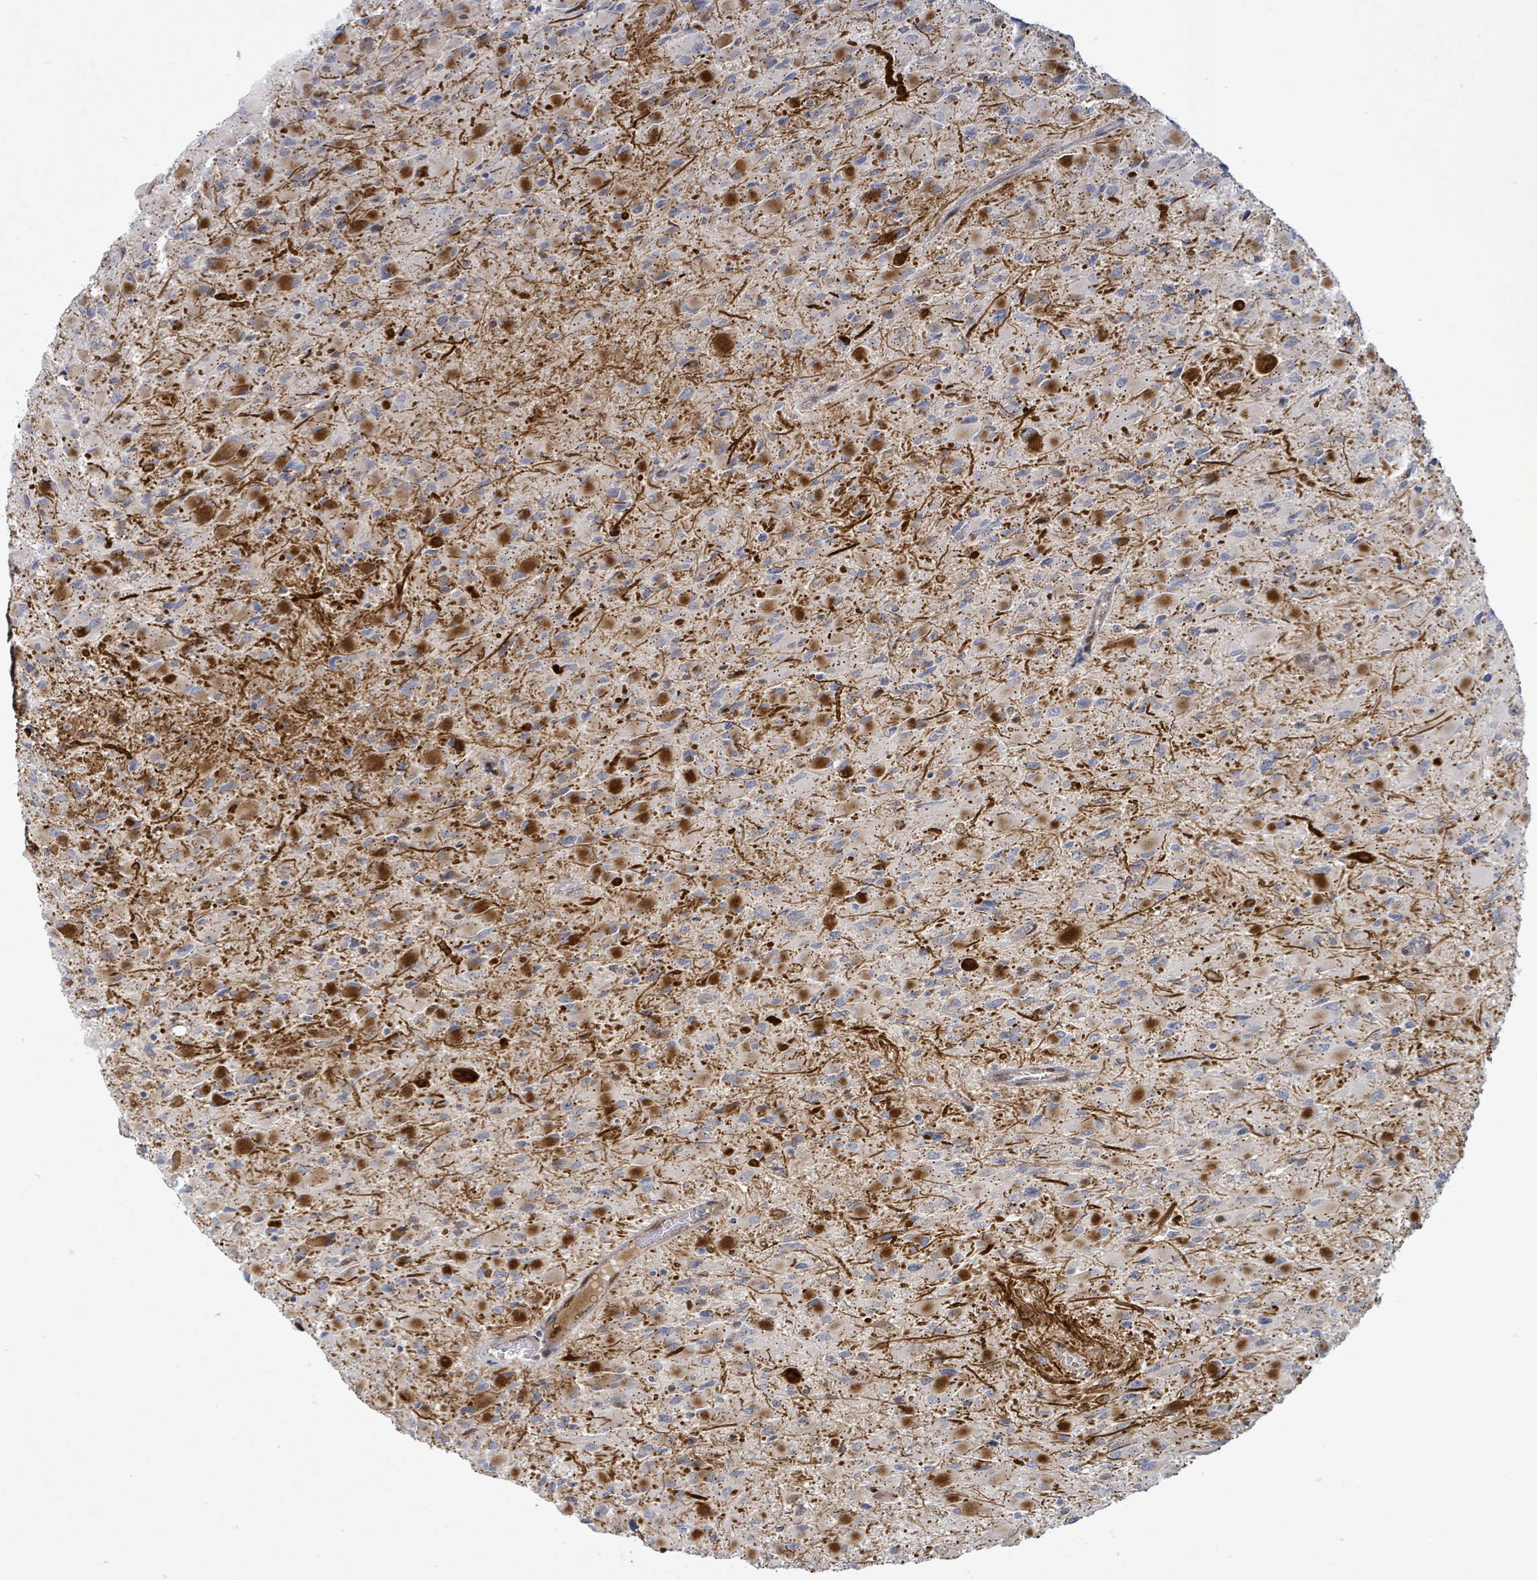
{"staining": {"intensity": "strong", "quantity": "25%-75%", "location": "cytoplasmic/membranous"}, "tissue": "glioma", "cell_type": "Tumor cells", "image_type": "cancer", "snomed": [{"axis": "morphology", "description": "Glioma, malignant, High grade"}, {"axis": "topography", "description": "Cerebral cortex"}], "caption": "Immunohistochemistry (DAB) staining of high-grade glioma (malignant) demonstrates strong cytoplasmic/membranous protein staining in about 25%-75% of tumor cells.", "gene": "TUSC1", "patient": {"sex": "female", "age": 36}}